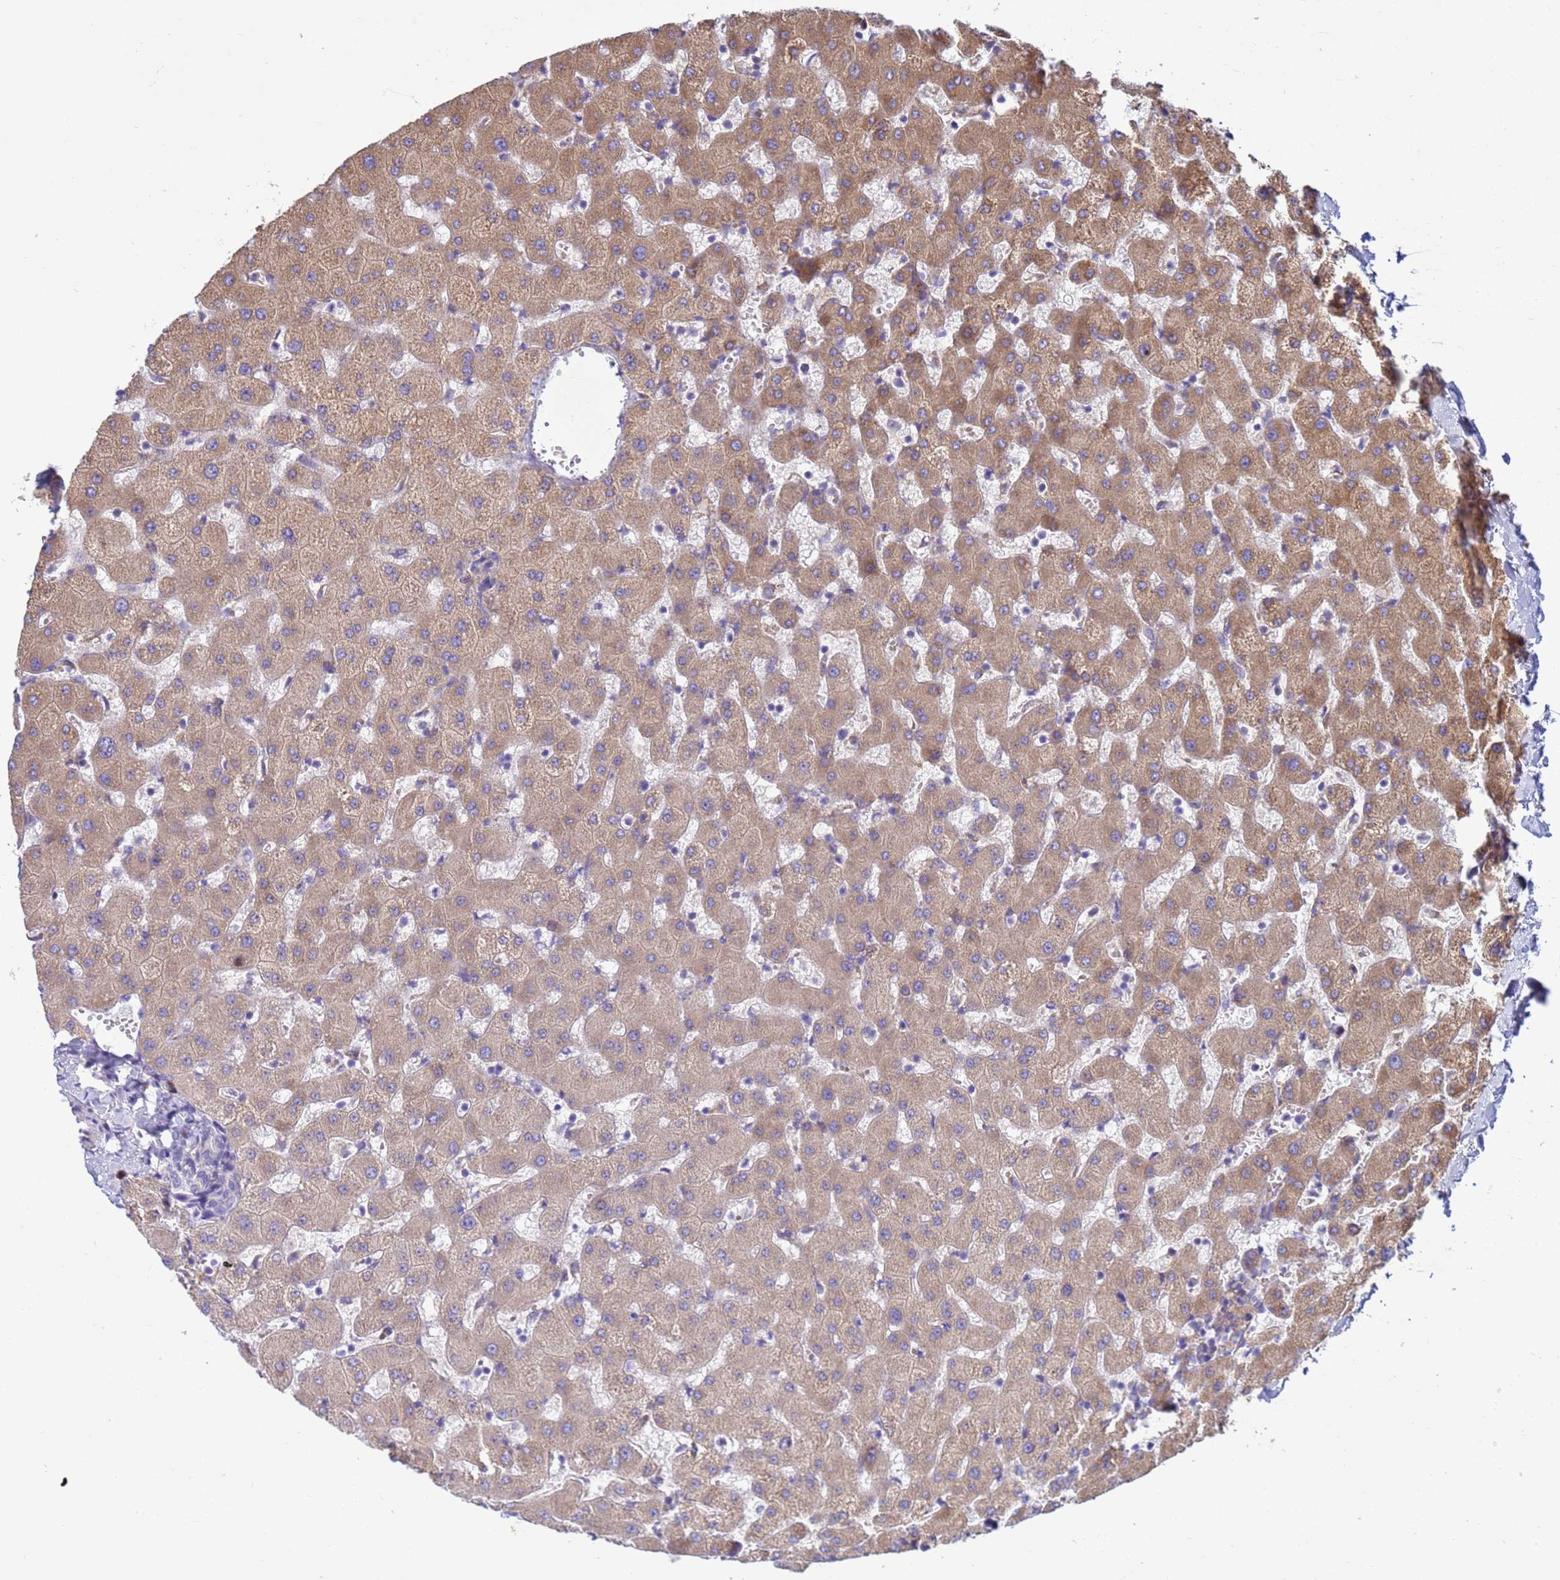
{"staining": {"intensity": "negative", "quantity": "none", "location": "none"}, "tissue": "liver", "cell_type": "Cholangiocytes", "image_type": "normal", "snomed": [{"axis": "morphology", "description": "Normal tissue, NOS"}, {"axis": "topography", "description": "Liver"}], "caption": "A high-resolution photomicrograph shows immunohistochemistry staining of unremarkable liver, which displays no significant expression in cholangiocytes.", "gene": "THAP5", "patient": {"sex": "female", "age": 63}}